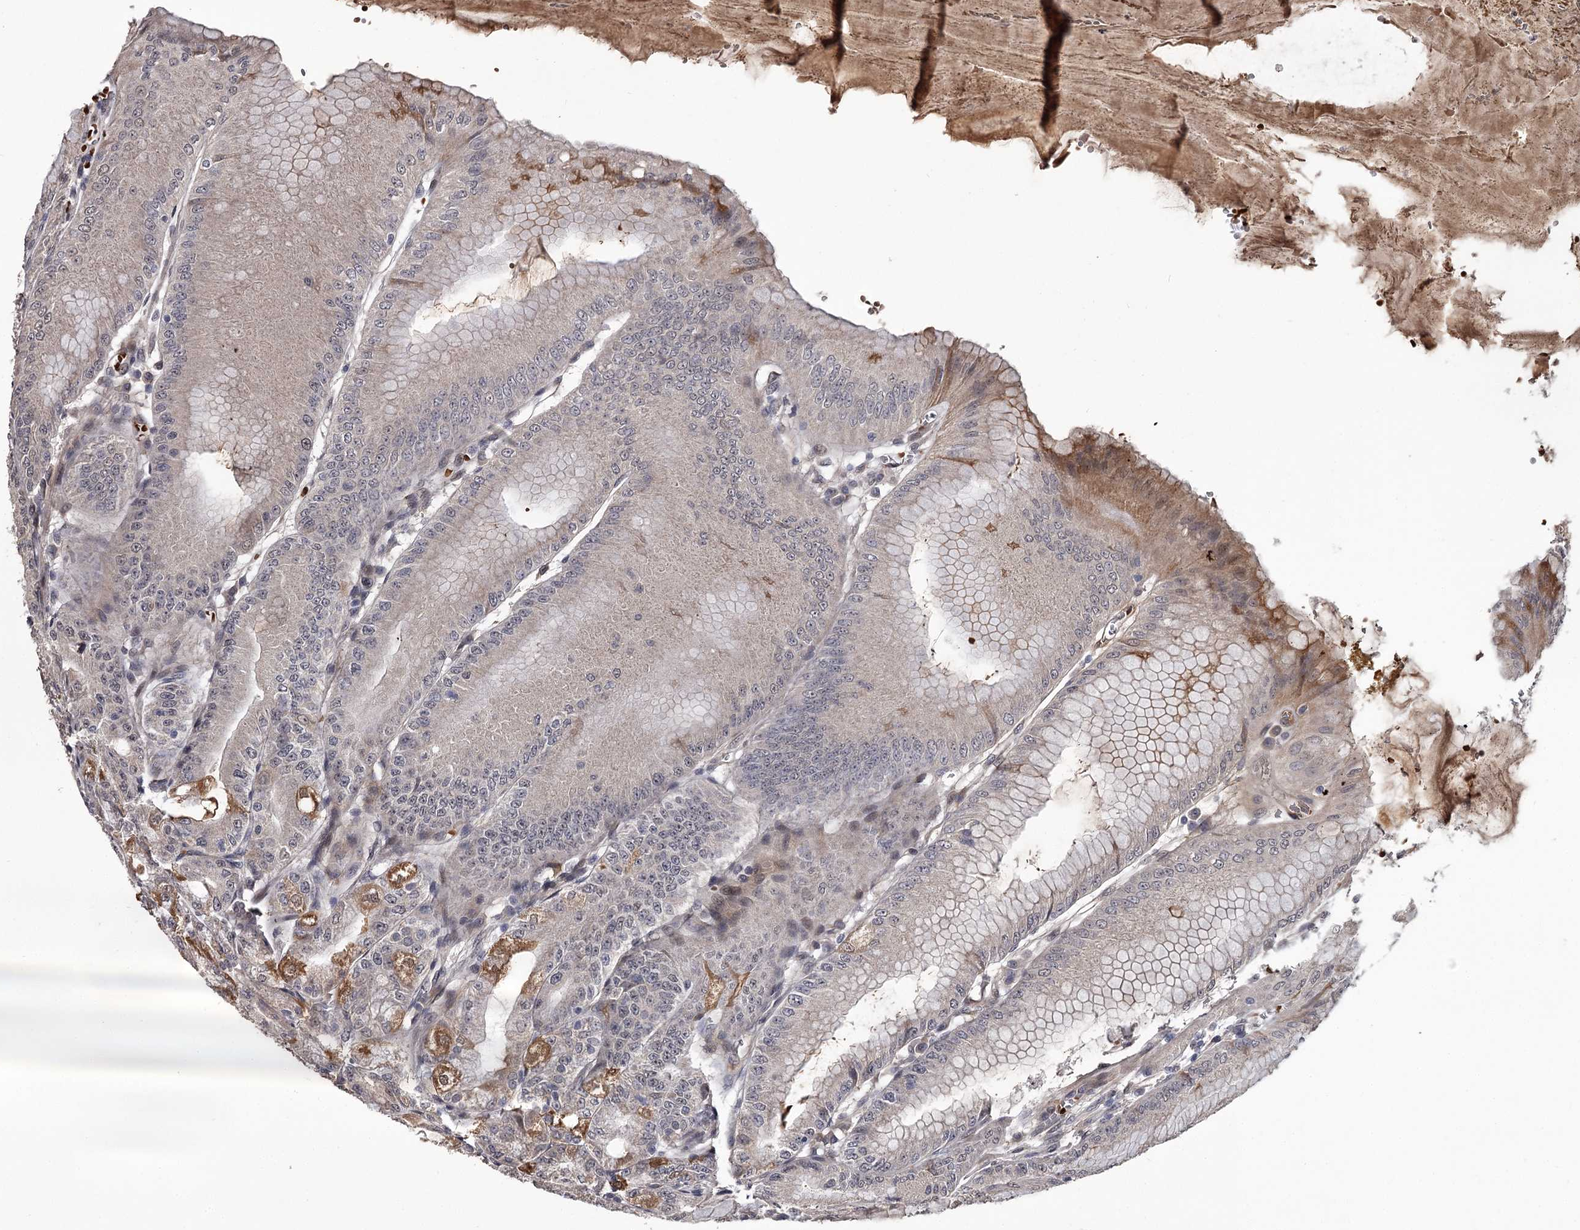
{"staining": {"intensity": "moderate", "quantity": "25%-75%", "location": "cytoplasmic/membranous,nuclear"}, "tissue": "stomach", "cell_type": "Glandular cells", "image_type": "normal", "snomed": [{"axis": "morphology", "description": "Normal tissue, NOS"}, {"axis": "topography", "description": "Stomach, lower"}], "caption": "The immunohistochemical stain shows moderate cytoplasmic/membranous,nuclear positivity in glandular cells of benign stomach. The protein is shown in brown color, while the nuclei are stained blue.", "gene": "RNF44", "patient": {"sex": "male", "age": 71}}